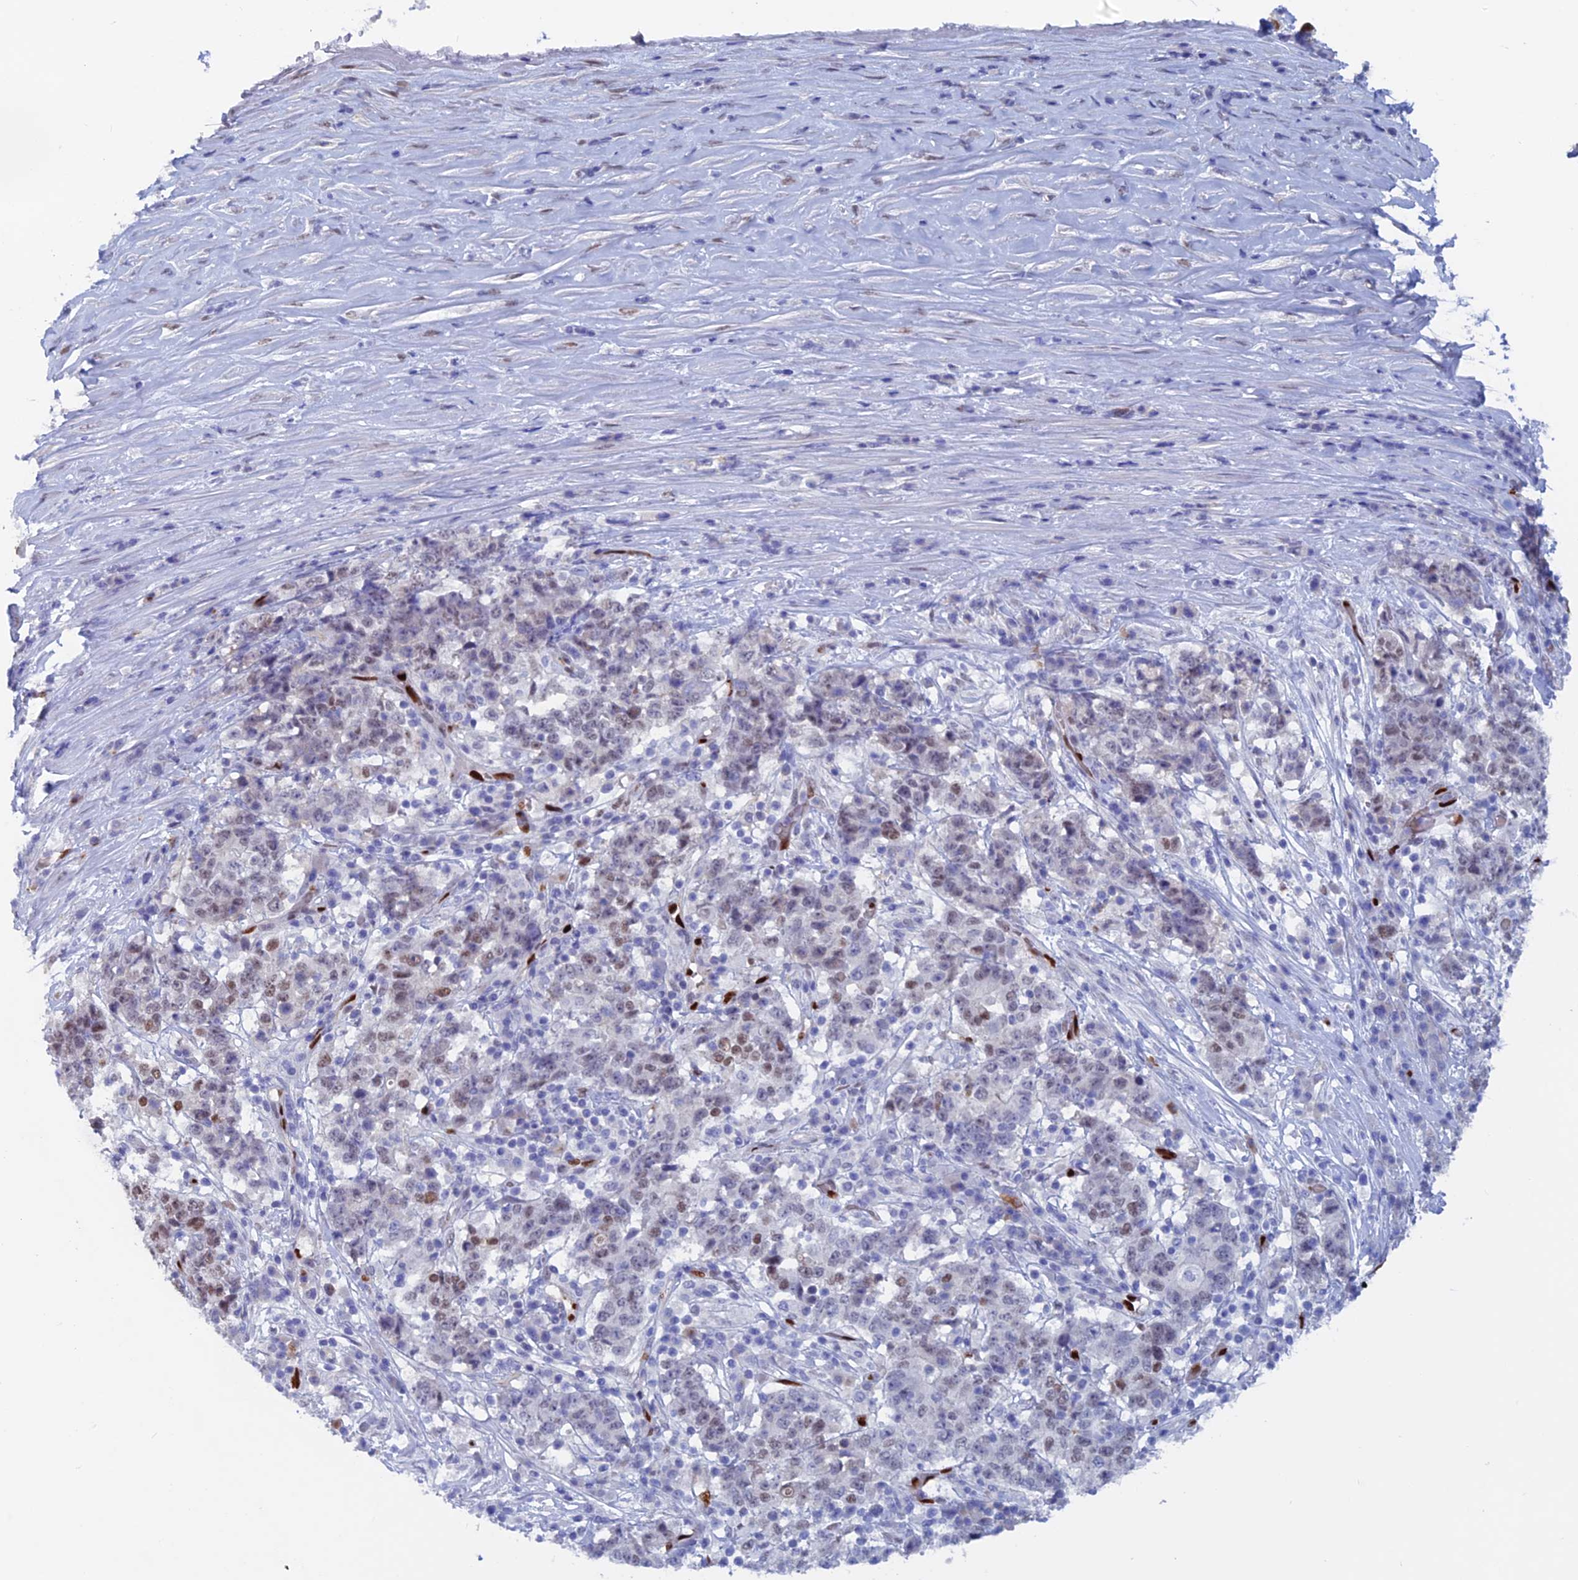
{"staining": {"intensity": "moderate", "quantity": "<25%", "location": "nuclear"}, "tissue": "stomach cancer", "cell_type": "Tumor cells", "image_type": "cancer", "snomed": [{"axis": "morphology", "description": "Adenocarcinoma, NOS"}, {"axis": "topography", "description": "Stomach"}], "caption": "Immunohistochemical staining of stomach cancer (adenocarcinoma) reveals moderate nuclear protein expression in approximately <25% of tumor cells.", "gene": "NOL4L", "patient": {"sex": "male", "age": 59}}